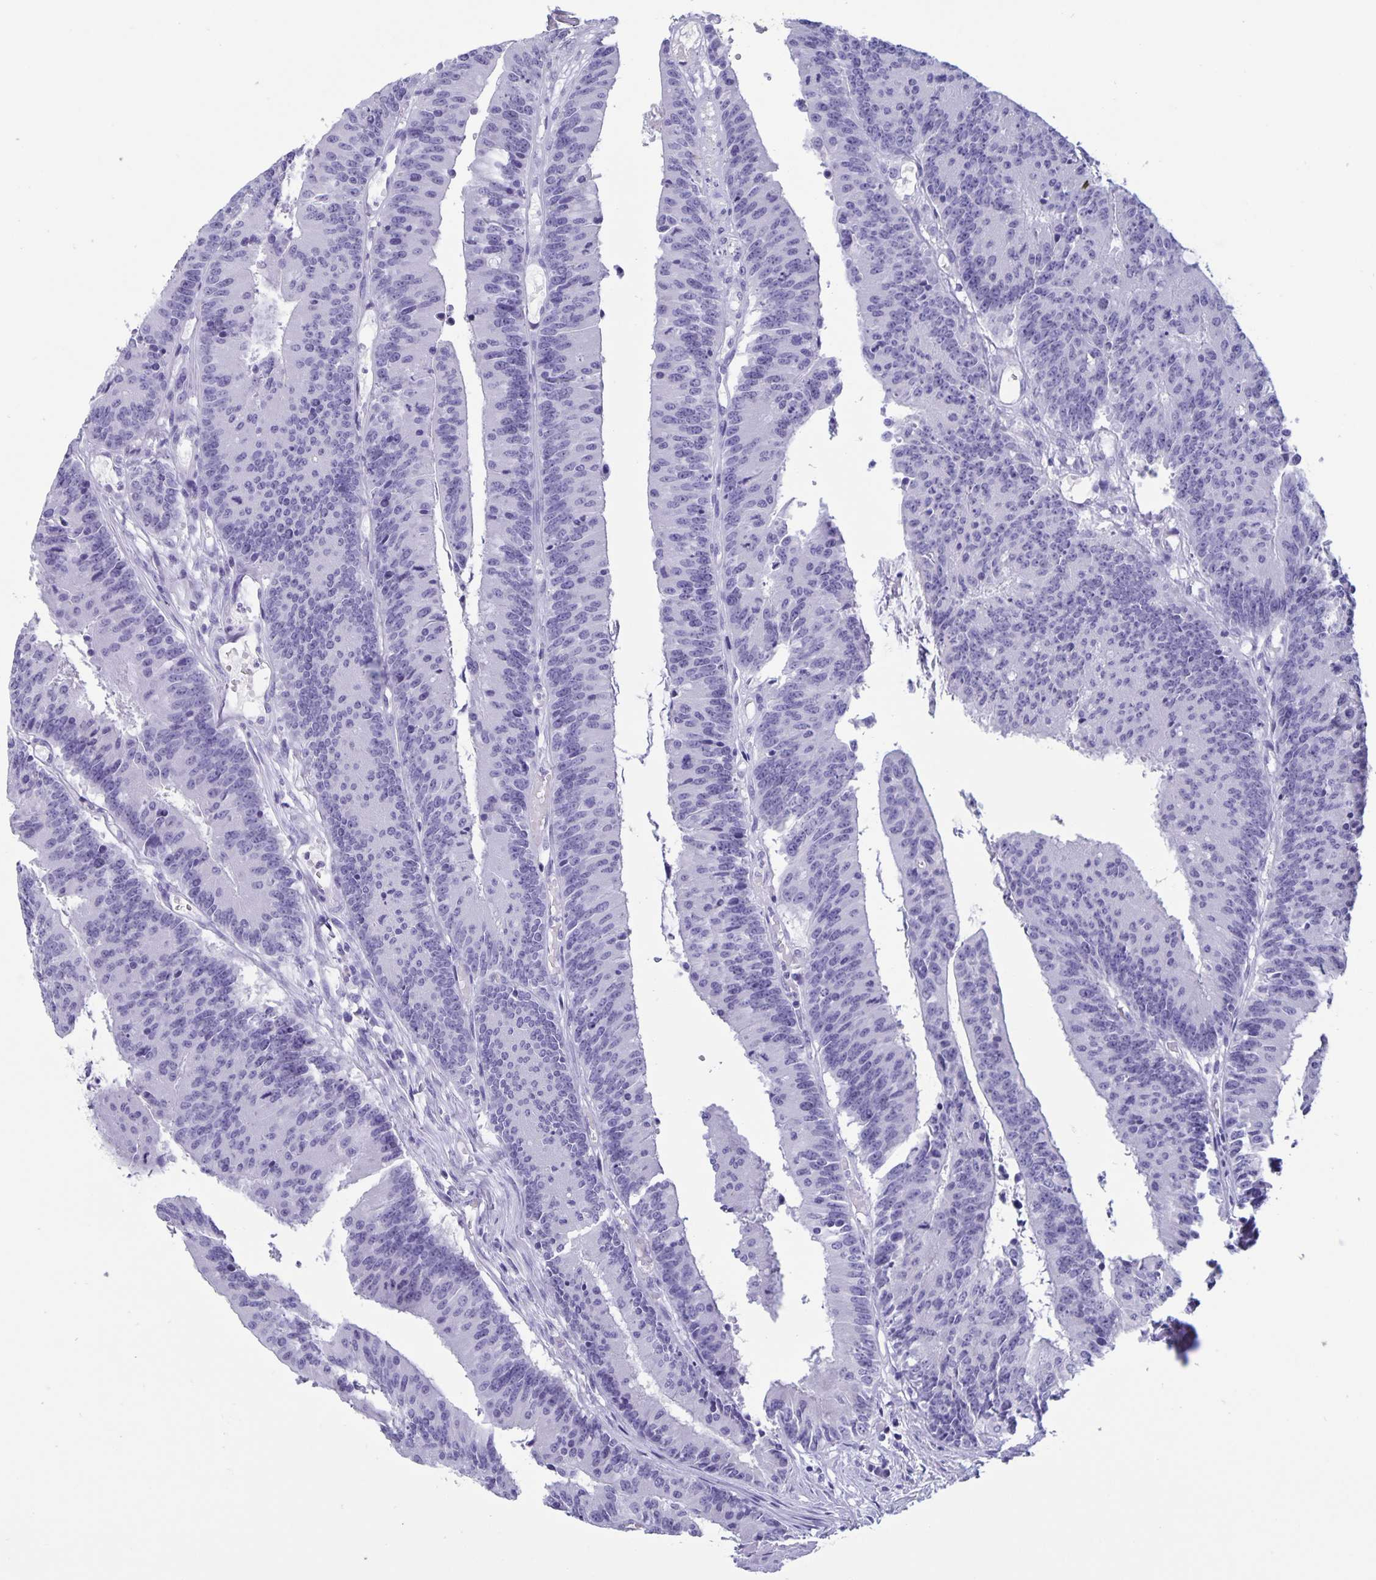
{"staining": {"intensity": "negative", "quantity": "none", "location": "none"}, "tissue": "colorectal cancer", "cell_type": "Tumor cells", "image_type": "cancer", "snomed": [{"axis": "morphology", "description": "Adenocarcinoma, NOS"}, {"axis": "topography", "description": "Colon"}], "caption": "The image demonstrates no staining of tumor cells in colorectal cancer. Brightfield microscopy of IHC stained with DAB (brown) and hematoxylin (blue), captured at high magnification.", "gene": "BPIFA3", "patient": {"sex": "female", "age": 78}}